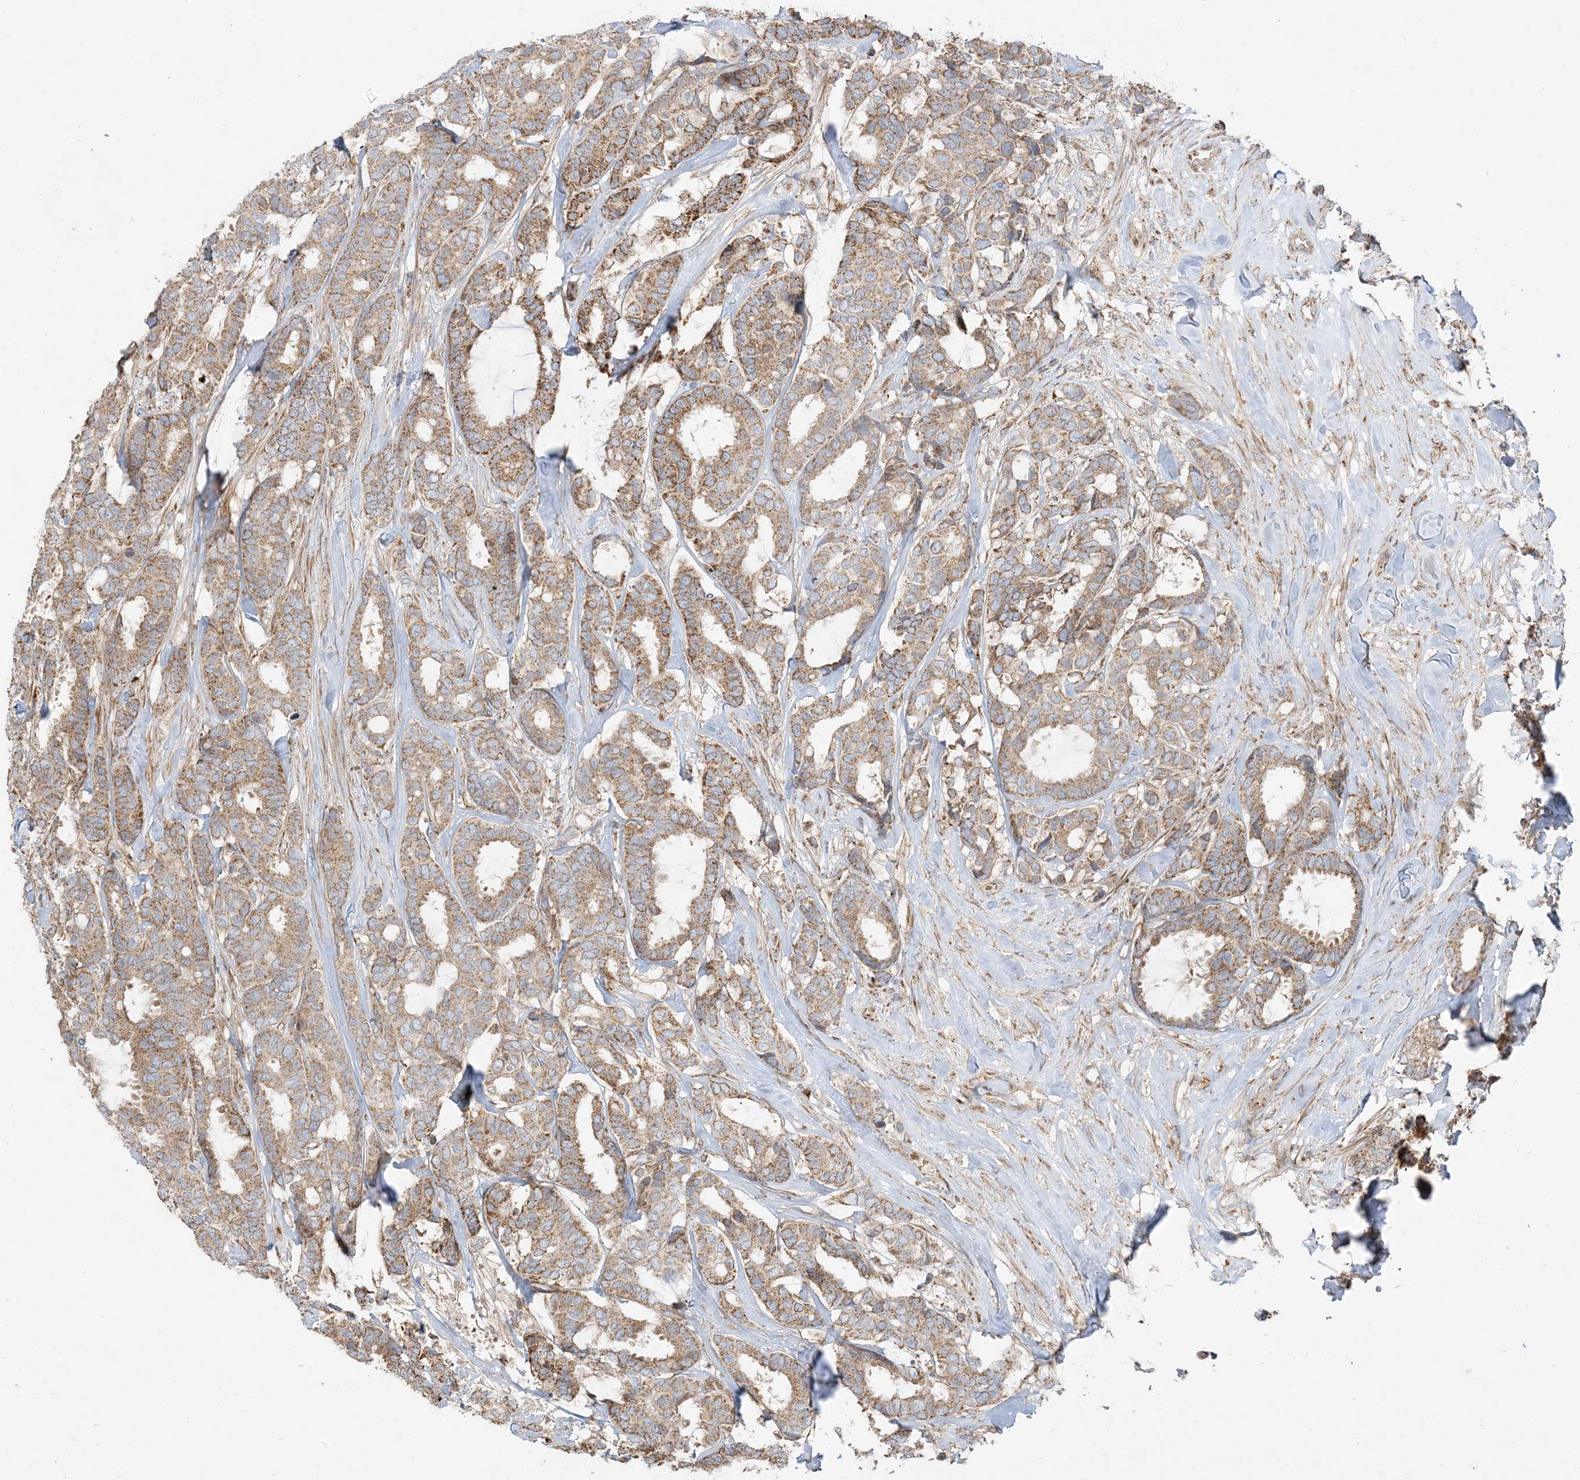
{"staining": {"intensity": "moderate", "quantity": ">75%", "location": "cytoplasmic/membranous"}, "tissue": "breast cancer", "cell_type": "Tumor cells", "image_type": "cancer", "snomed": [{"axis": "morphology", "description": "Duct carcinoma"}, {"axis": "topography", "description": "Breast"}], "caption": "High-power microscopy captured an immunohistochemistry histopathology image of intraductal carcinoma (breast), revealing moderate cytoplasmic/membranous staining in approximately >75% of tumor cells. The staining was performed using DAB (3,3'-diaminobenzidine), with brown indicating positive protein expression. Nuclei are stained blue with hematoxylin.", "gene": "AARS2", "patient": {"sex": "female", "age": 87}}